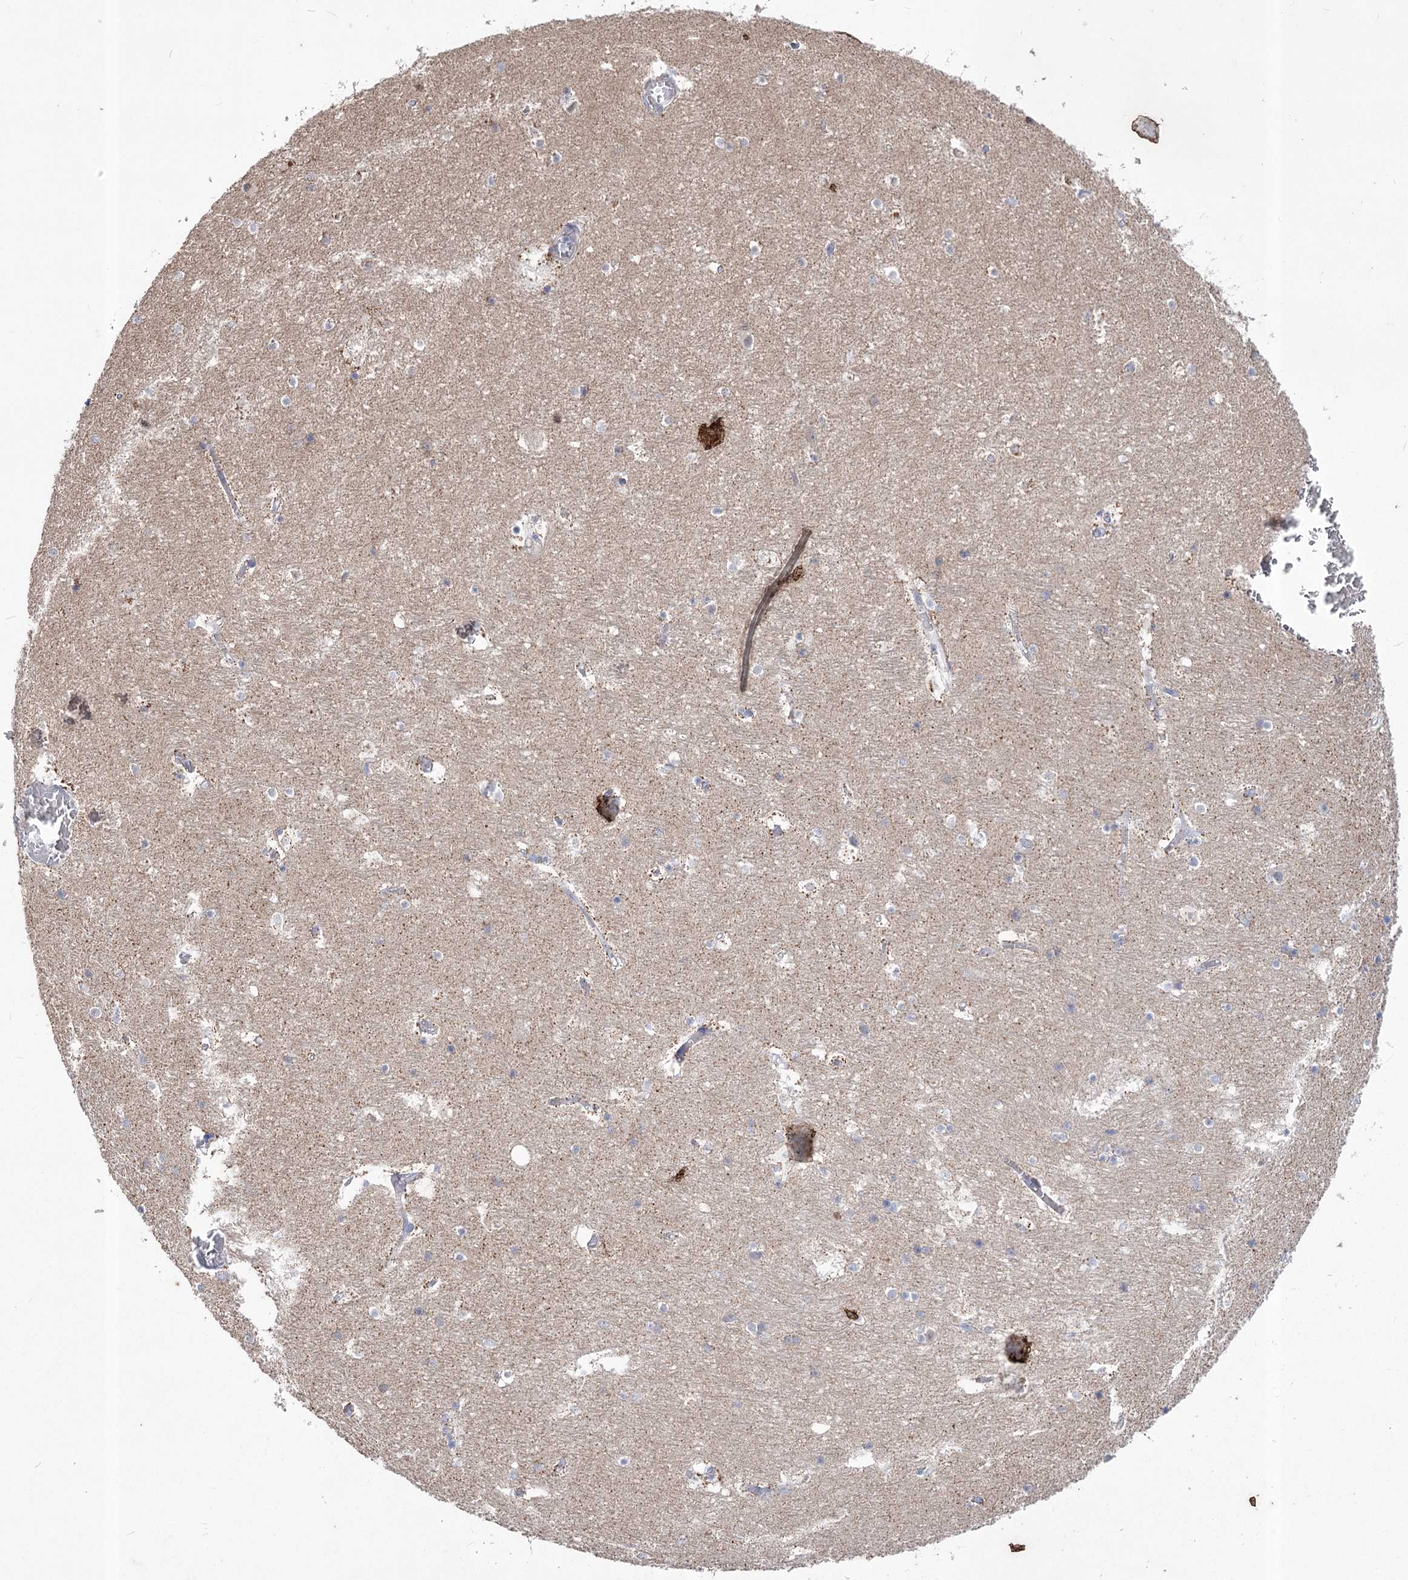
{"staining": {"intensity": "weak", "quantity": "<25%", "location": "cytoplasmic/membranous"}, "tissue": "hippocampus", "cell_type": "Glial cells", "image_type": "normal", "snomed": [{"axis": "morphology", "description": "Normal tissue, NOS"}, {"axis": "topography", "description": "Hippocampus"}], "caption": "Protein analysis of unremarkable hippocampus displays no significant staining in glial cells.", "gene": "ITSN2", "patient": {"sex": "female", "age": 52}}